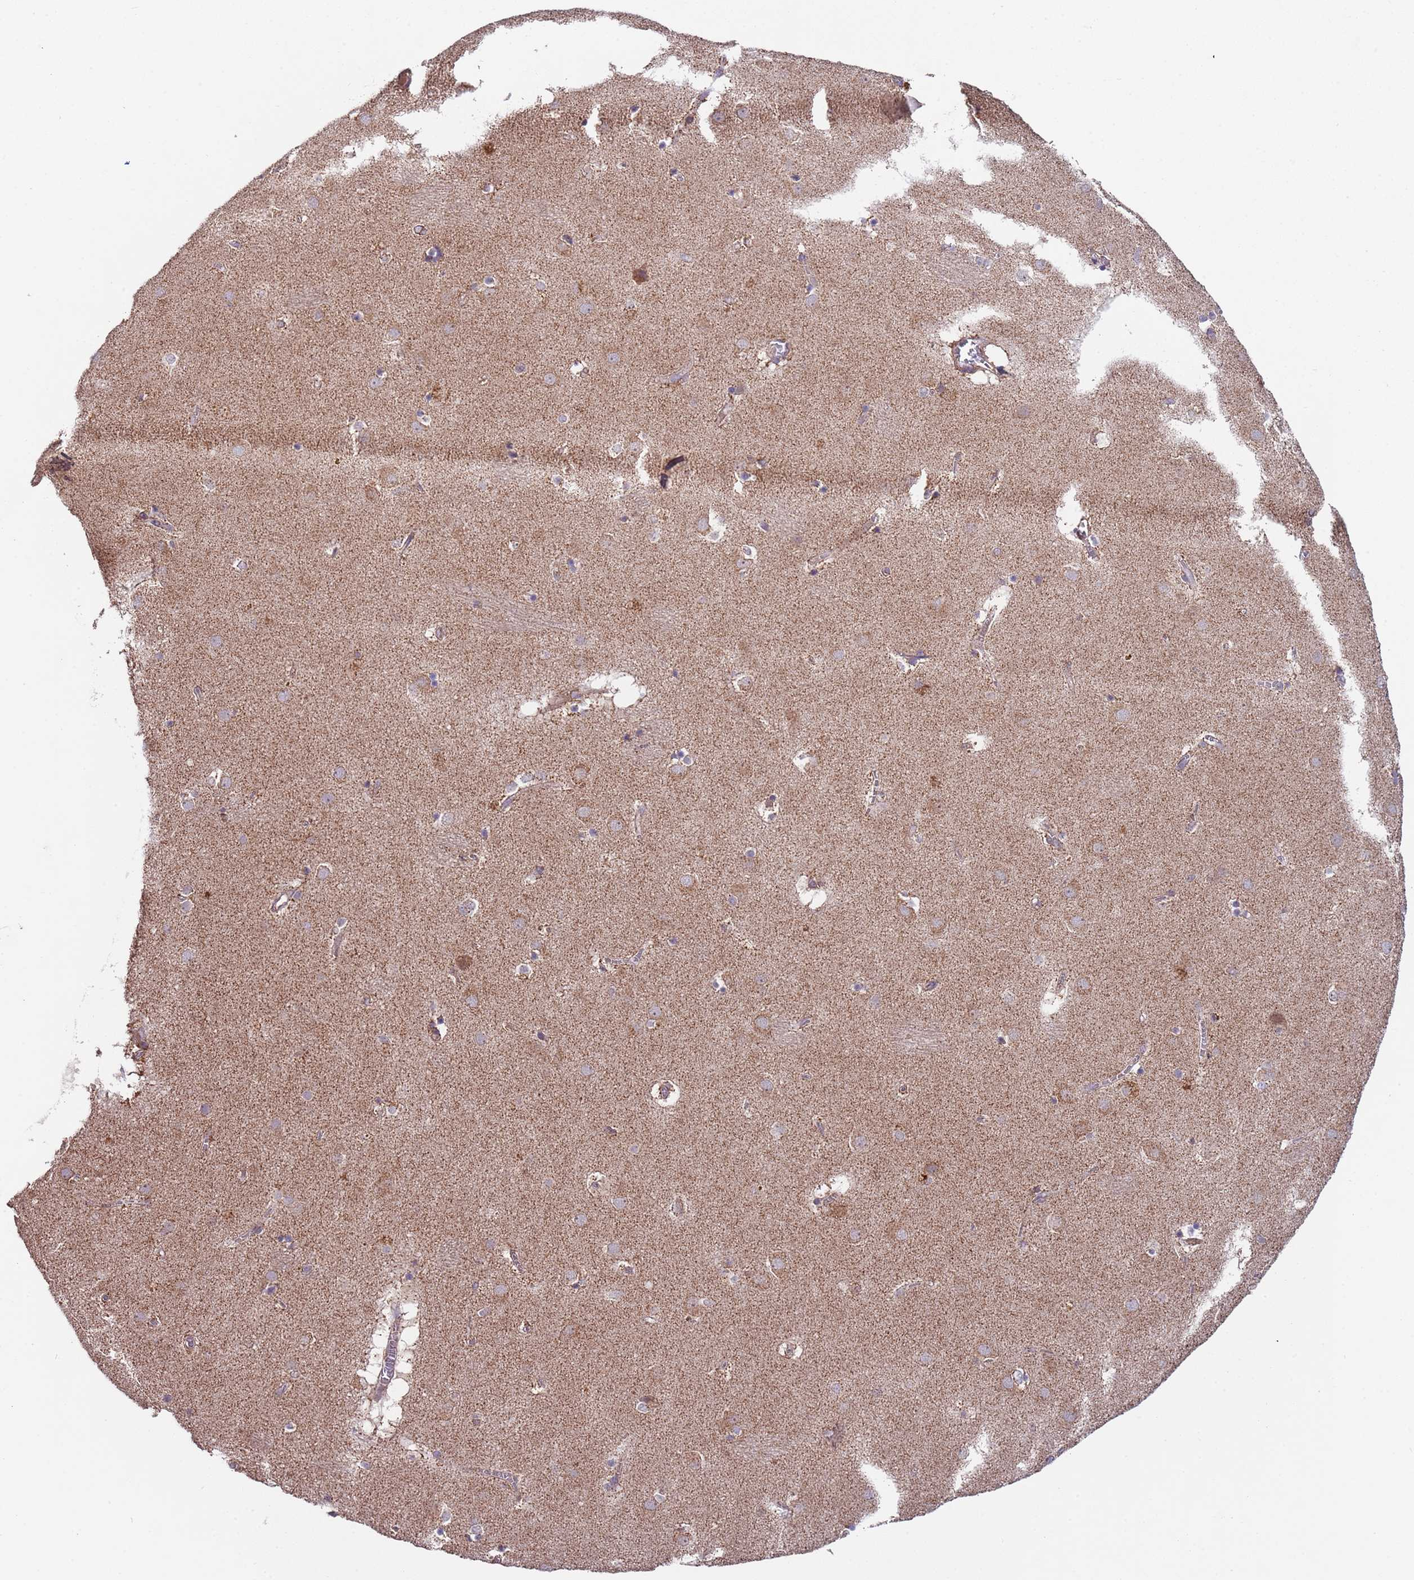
{"staining": {"intensity": "weak", "quantity": "25%-75%", "location": "cytoplasmic/membranous"}, "tissue": "caudate", "cell_type": "Glial cells", "image_type": "normal", "snomed": [{"axis": "morphology", "description": "Normal tissue, NOS"}, {"axis": "topography", "description": "Lateral ventricle wall"}], "caption": "This image exhibits immunohistochemistry staining of unremarkable caudate, with low weak cytoplasmic/membranous staining in approximately 25%-75% of glial cells.", "gene": "ACAD8", "patient": {"sex": "male", "age": 70}}